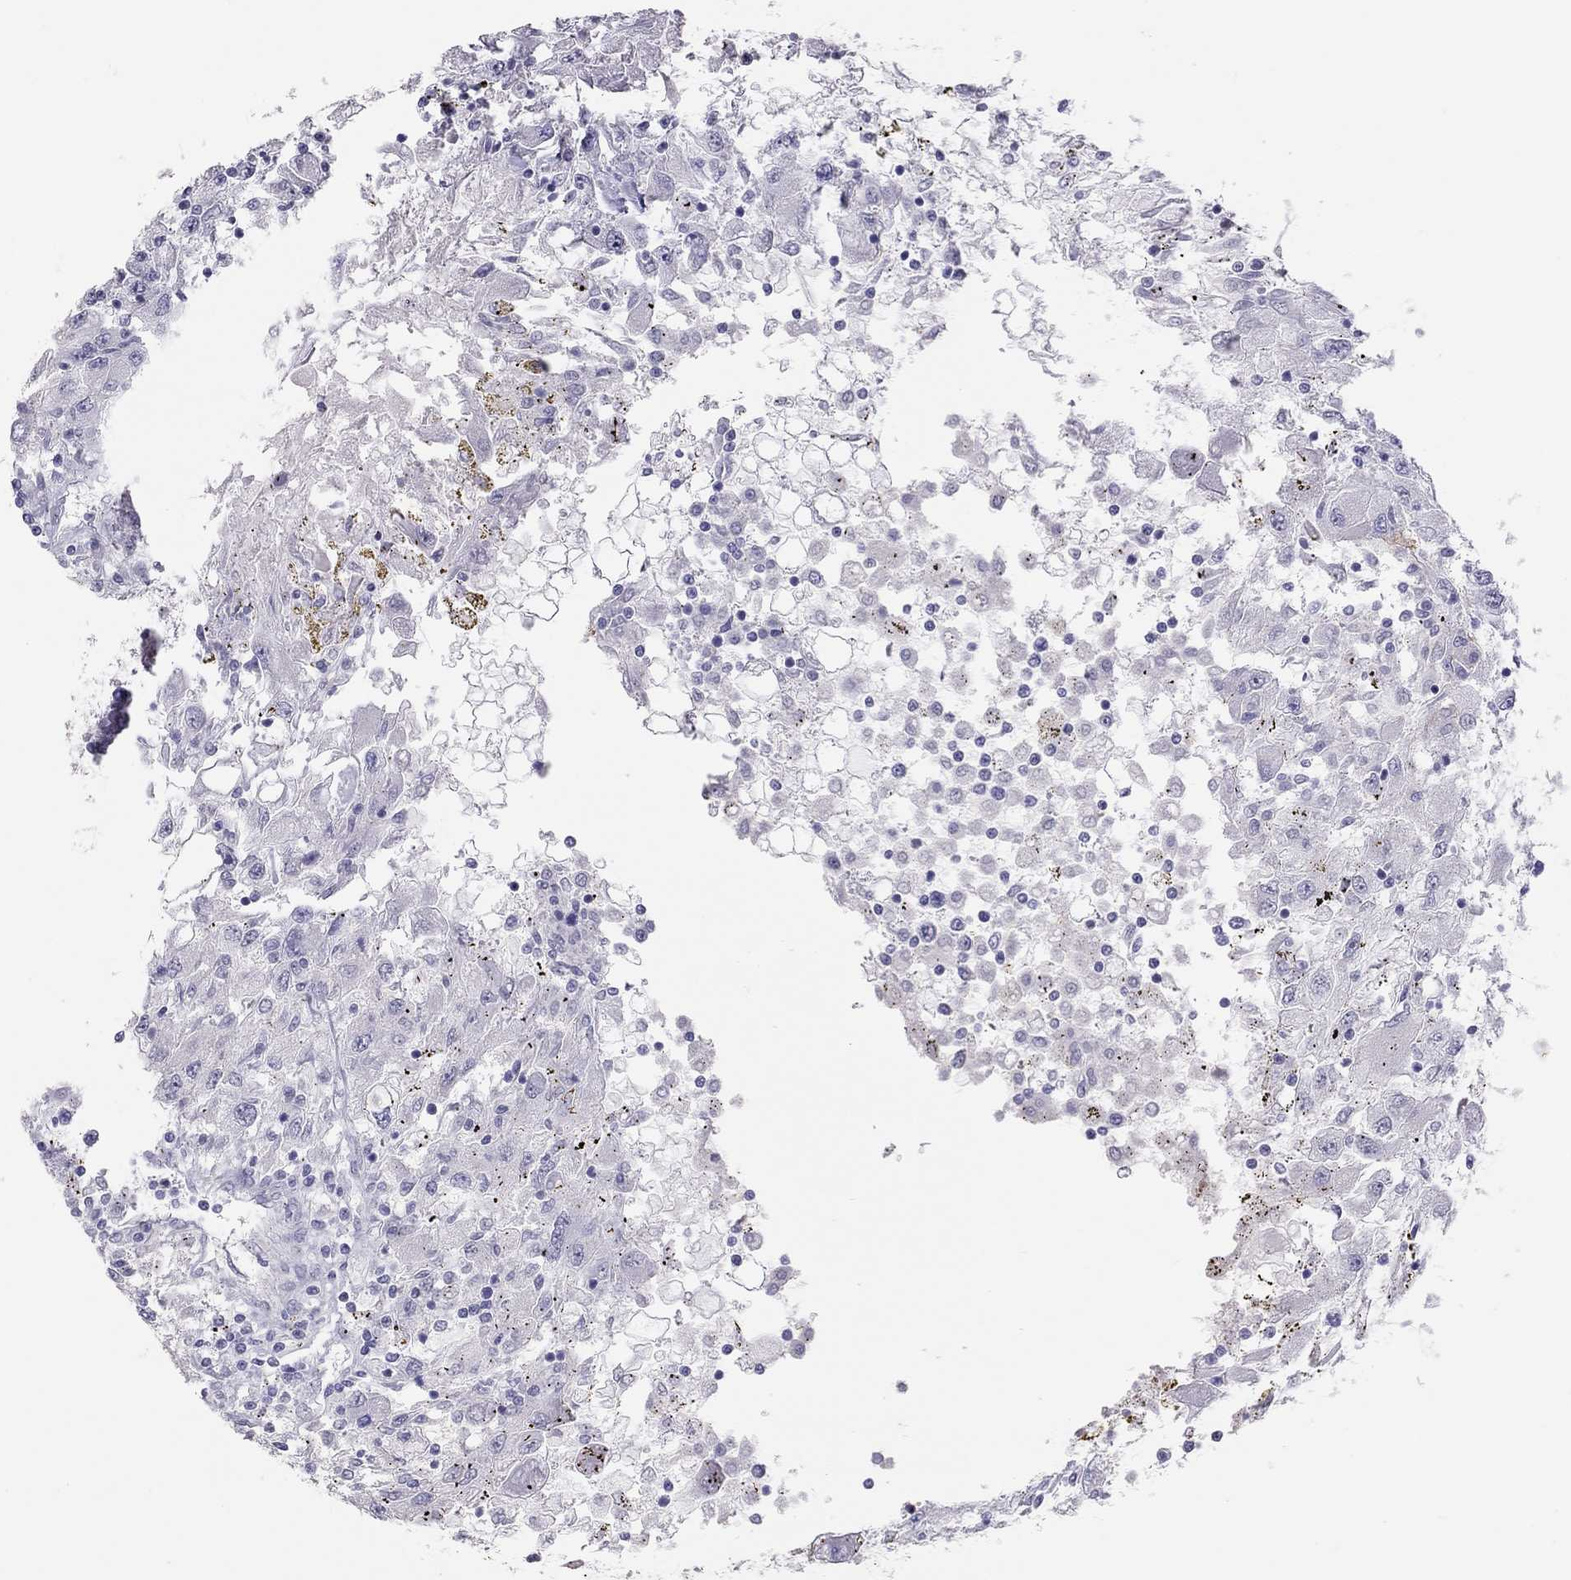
{"staining": {"intensity": "negative", "quantity": "none", "location": "none"}, "tissue": "renal cancer", "cell_type": "Tumor cells", "image_type": "cancer", "snomed": [{"axis": "morphology", "description": "Adenocarcinoma, NOS"}, {"axis": "topography", "description": "Kidney"}], "caption": "Renal adenocarcinoma stained for a protein using immunohistochemistry exhibits no positivity tumor cells.", "gene": "MUC16", "patient": {"sex": "female", "age": 67}}